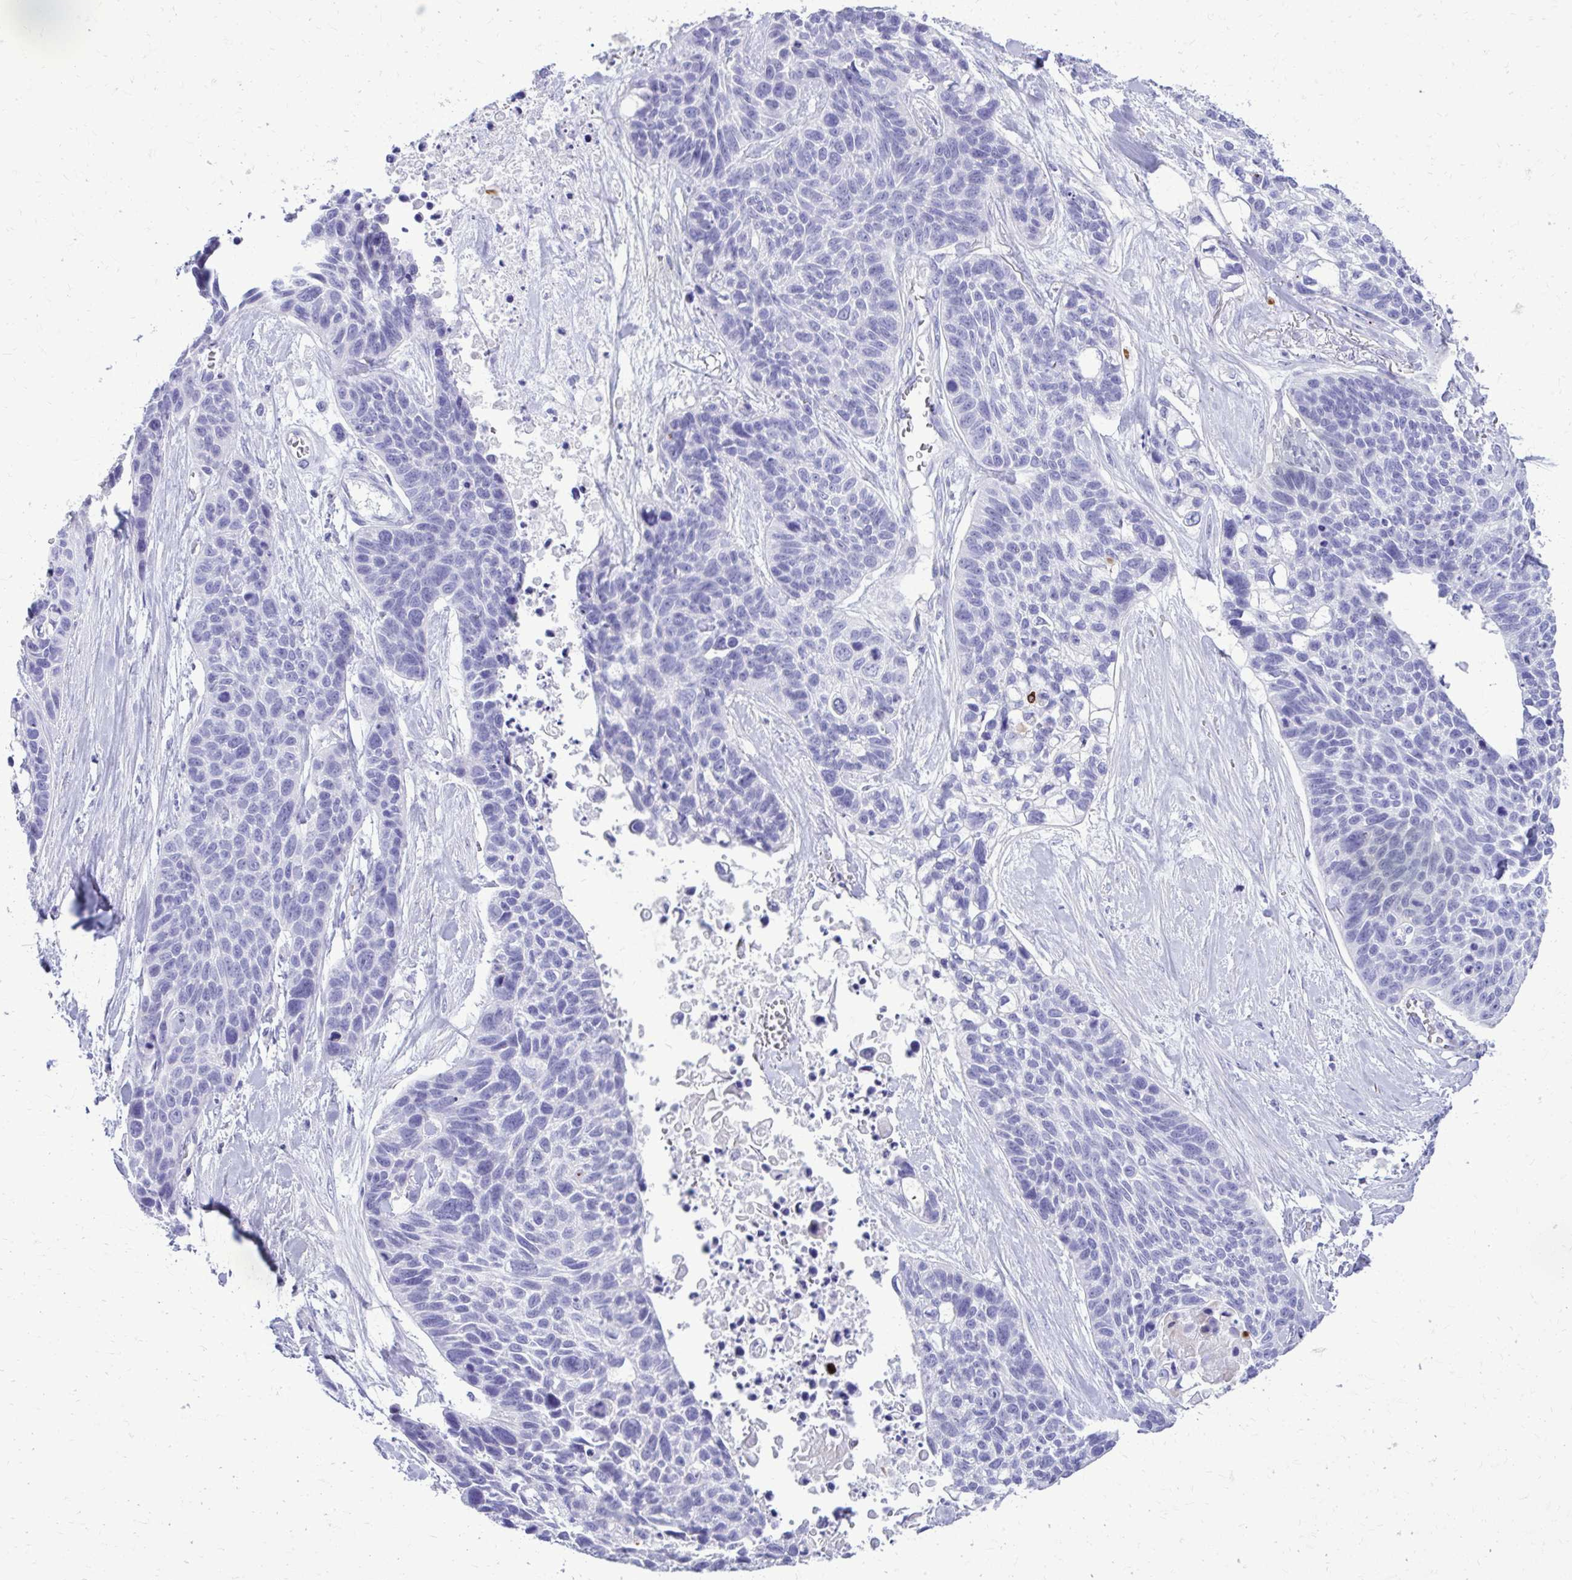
{"staining": {"intensity": "negative", "quantity": "none", "location": "none"}, "tissue": "lung cancer", "cell_type": "Tumor cells", "image_type": "cancer", "snomed": [{"axis": "morphology", "description": "Squamous cell carcinoma, NOS"}, {"axis": "topography", "description": "Lung"}], "caption": "Lung squamous cell carcinoma was stained to show a protein in brown. There is no significant staining in tumor cells.", "gene": "BCL6B", "patient": {"sex": "male", "age": 62}}